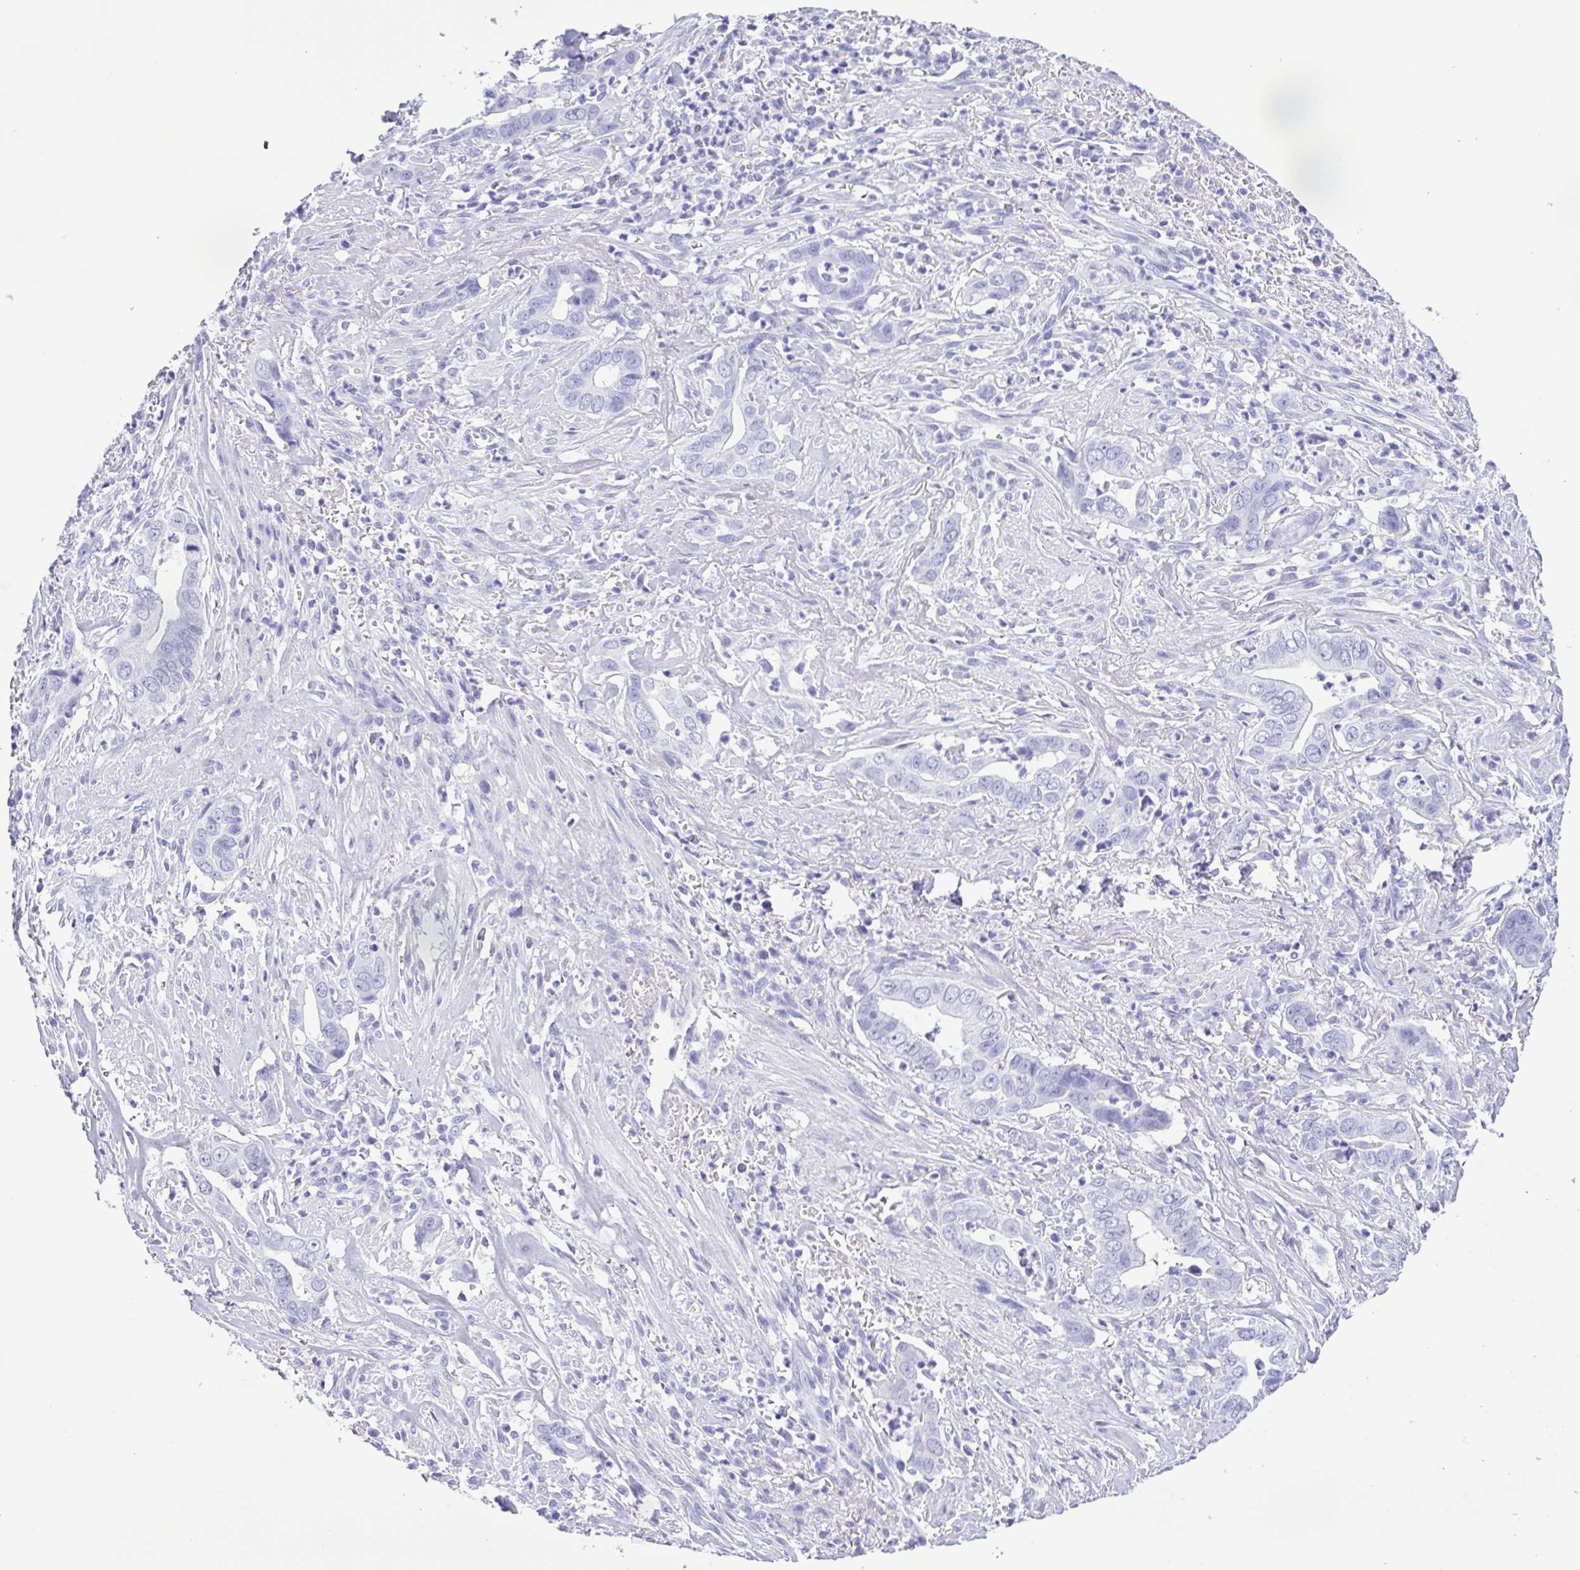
{"staining": {"intensity": "negative", "quantity": "none", "location": "none"}, "tissue": "liver cancer", "cell_type": "Tumor cells", "image_type": "cancer", "snomed": [{"axis": "morphology", "description": "Cholangiocarcinoma"}, {"axis": "topography", "description": "Liver"}], "caption": "High power microscopy photomicrograph of an immunohistochemistry (IHC) histopathology image of liver cancer, revealing no significant positivity in tumor cells.", "gene": "TSPY2", "patient": {"sex": "female", "age": 79}}